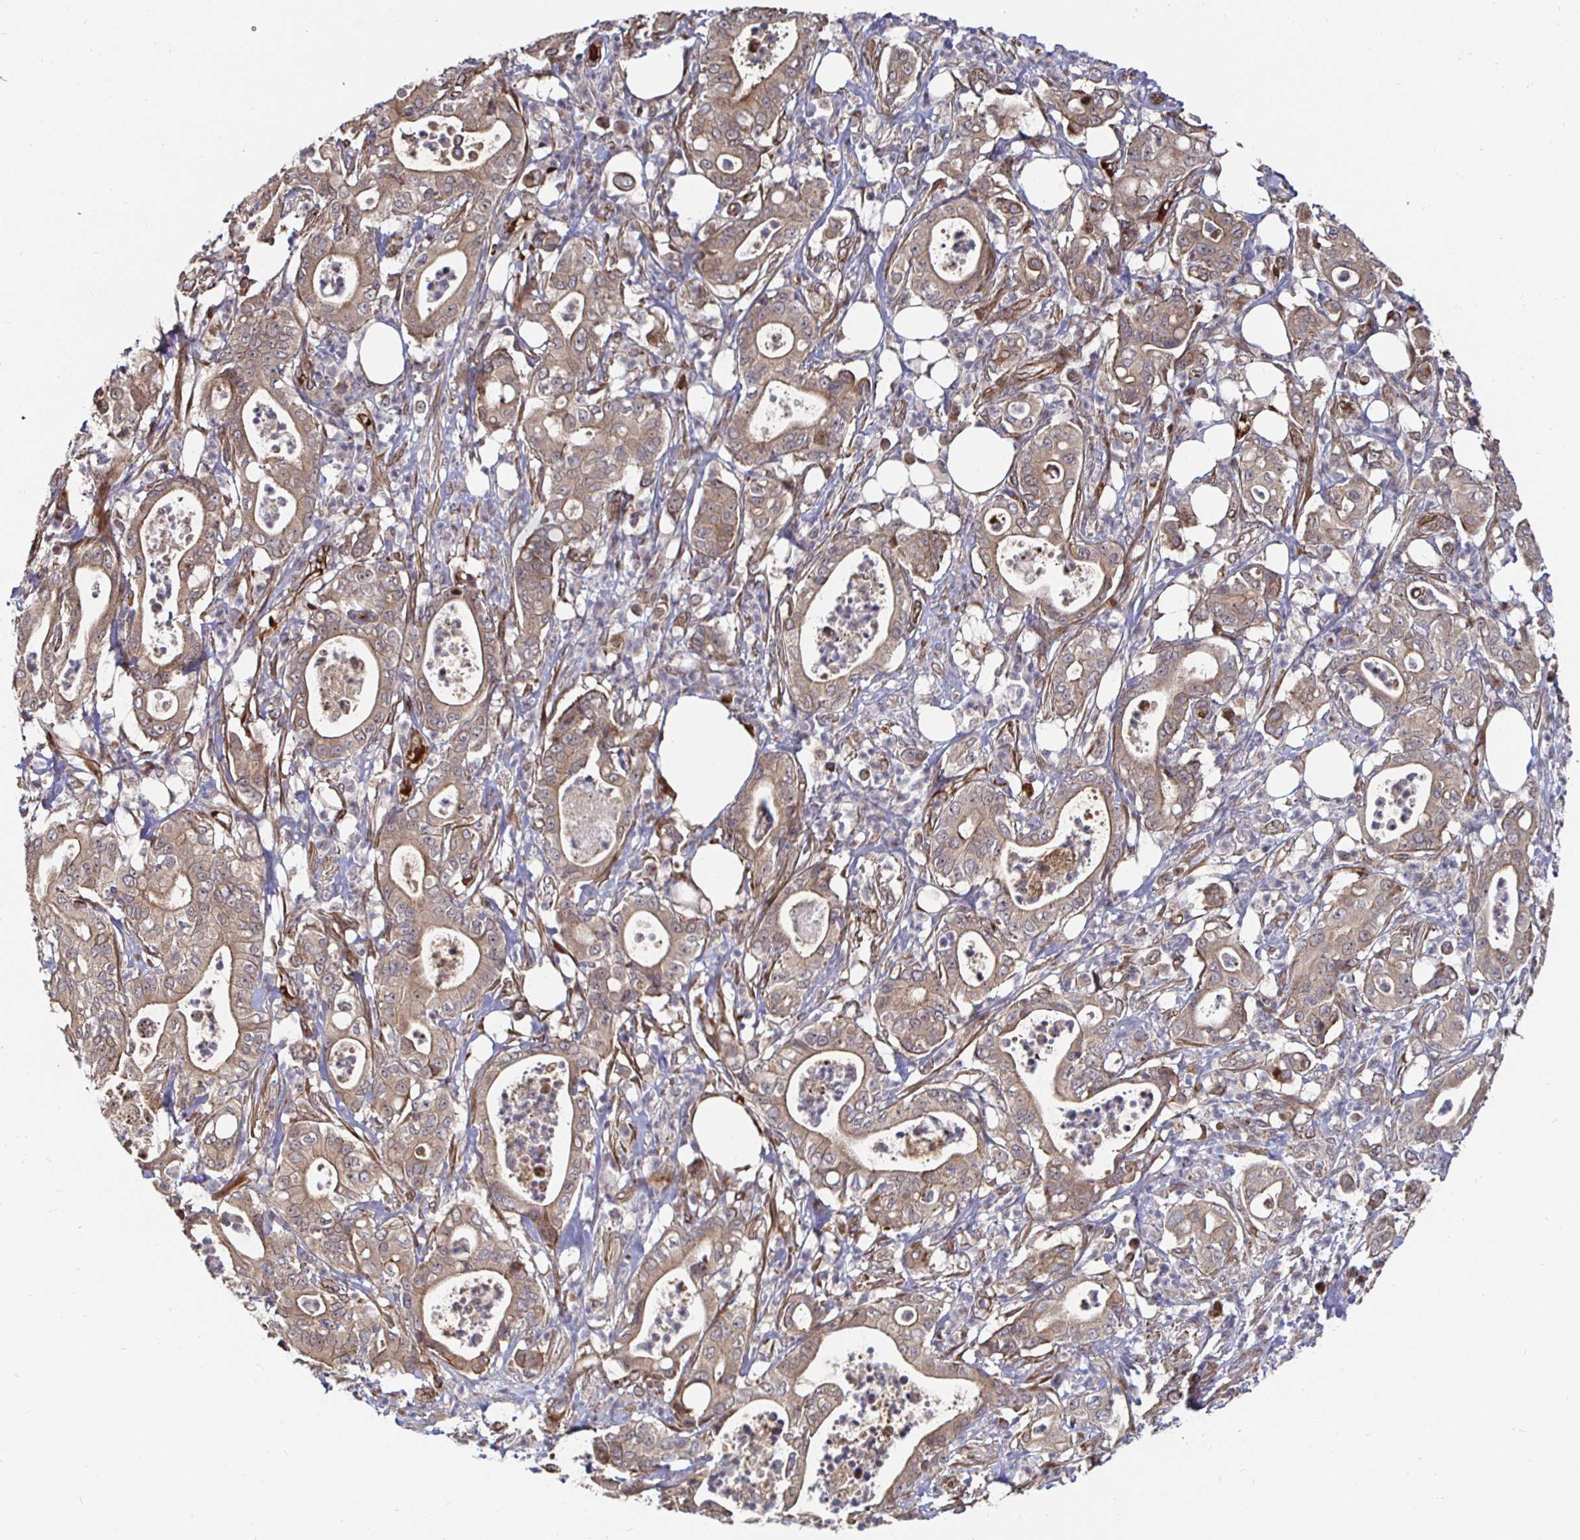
{"staining": {"intensity": "moderate", "quantity": ">75%", "location": "cytoplasmic/membranous"}, "tissue": "pancreatic cancer", "cell_type": "Tumor cells", "image_type": "cancer", "snomed": [{"axis": "morphology", "description": "Adenocarcinoma, NOS"}, {"axis": "topography", "description": "Pancreas"}], "caption": "Pancreatic adenocarcinoma was stained to show a protein in brown. There is medium levels of moderate cytoplasmic/membranous staining in approximately >75% of tumor cells.", "gene": "TBKBP1", "patient": {"sex": "male", "age": 71}}